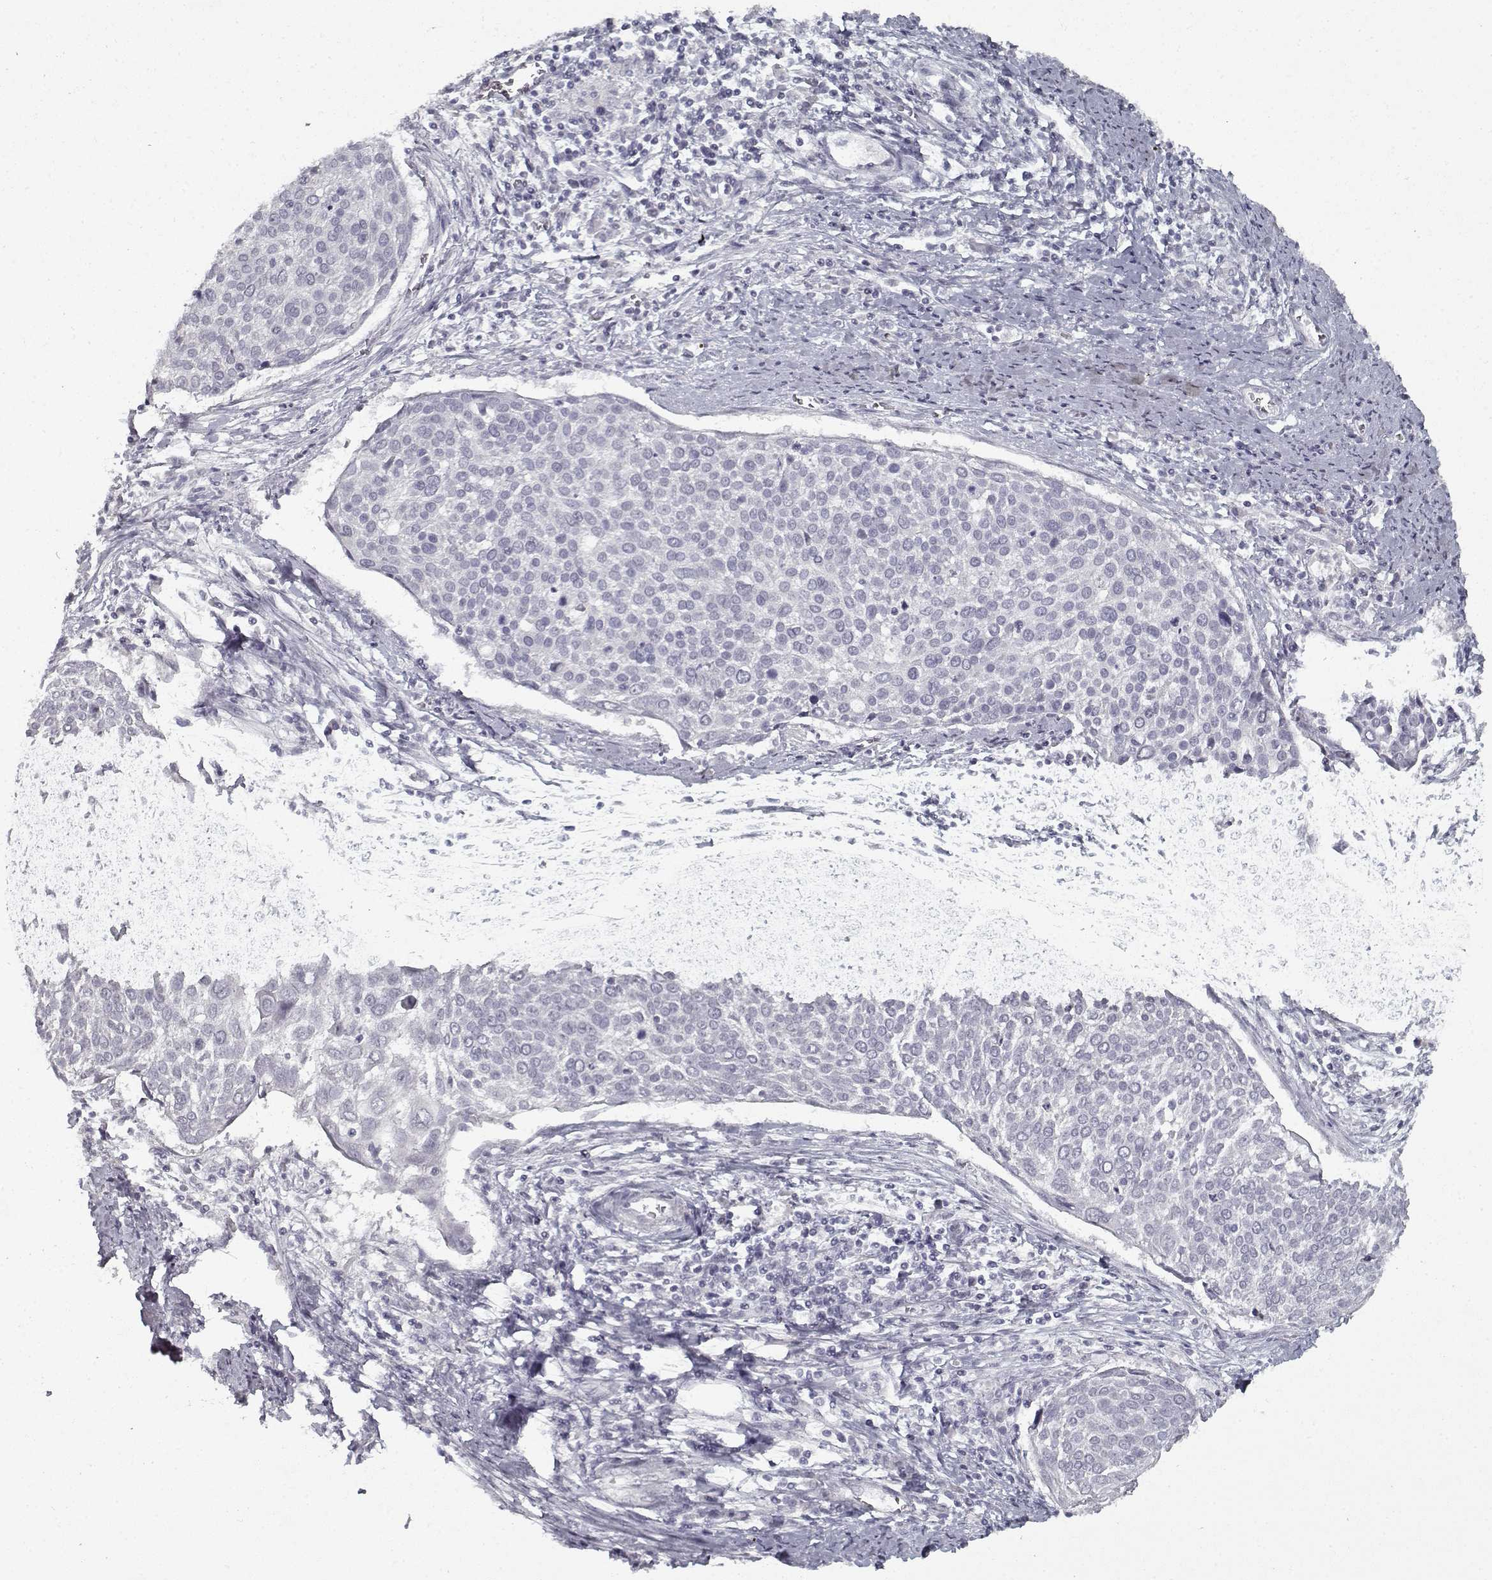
{"staining": {"intensity": "negative", "quantity": "none", "location": "none"}, "tissue": "cervical cancer", "cell_type": "Tumor cells", "image_type": "cancer", "snomed": [{"axis": "morphology", "description": "Squamous cell carcinoma, NOS"}, {"axis": "topography", "description": "Cervix"}], "caption": "DAB (3,3'-diaminobenzidine) immunohistochemical staining of human cervical cancer (squamous cell carcinoma) reveals no significant expression in tumor cells.", "gene": "GAD2", "patient": {"sex": "female", "age": 39}}